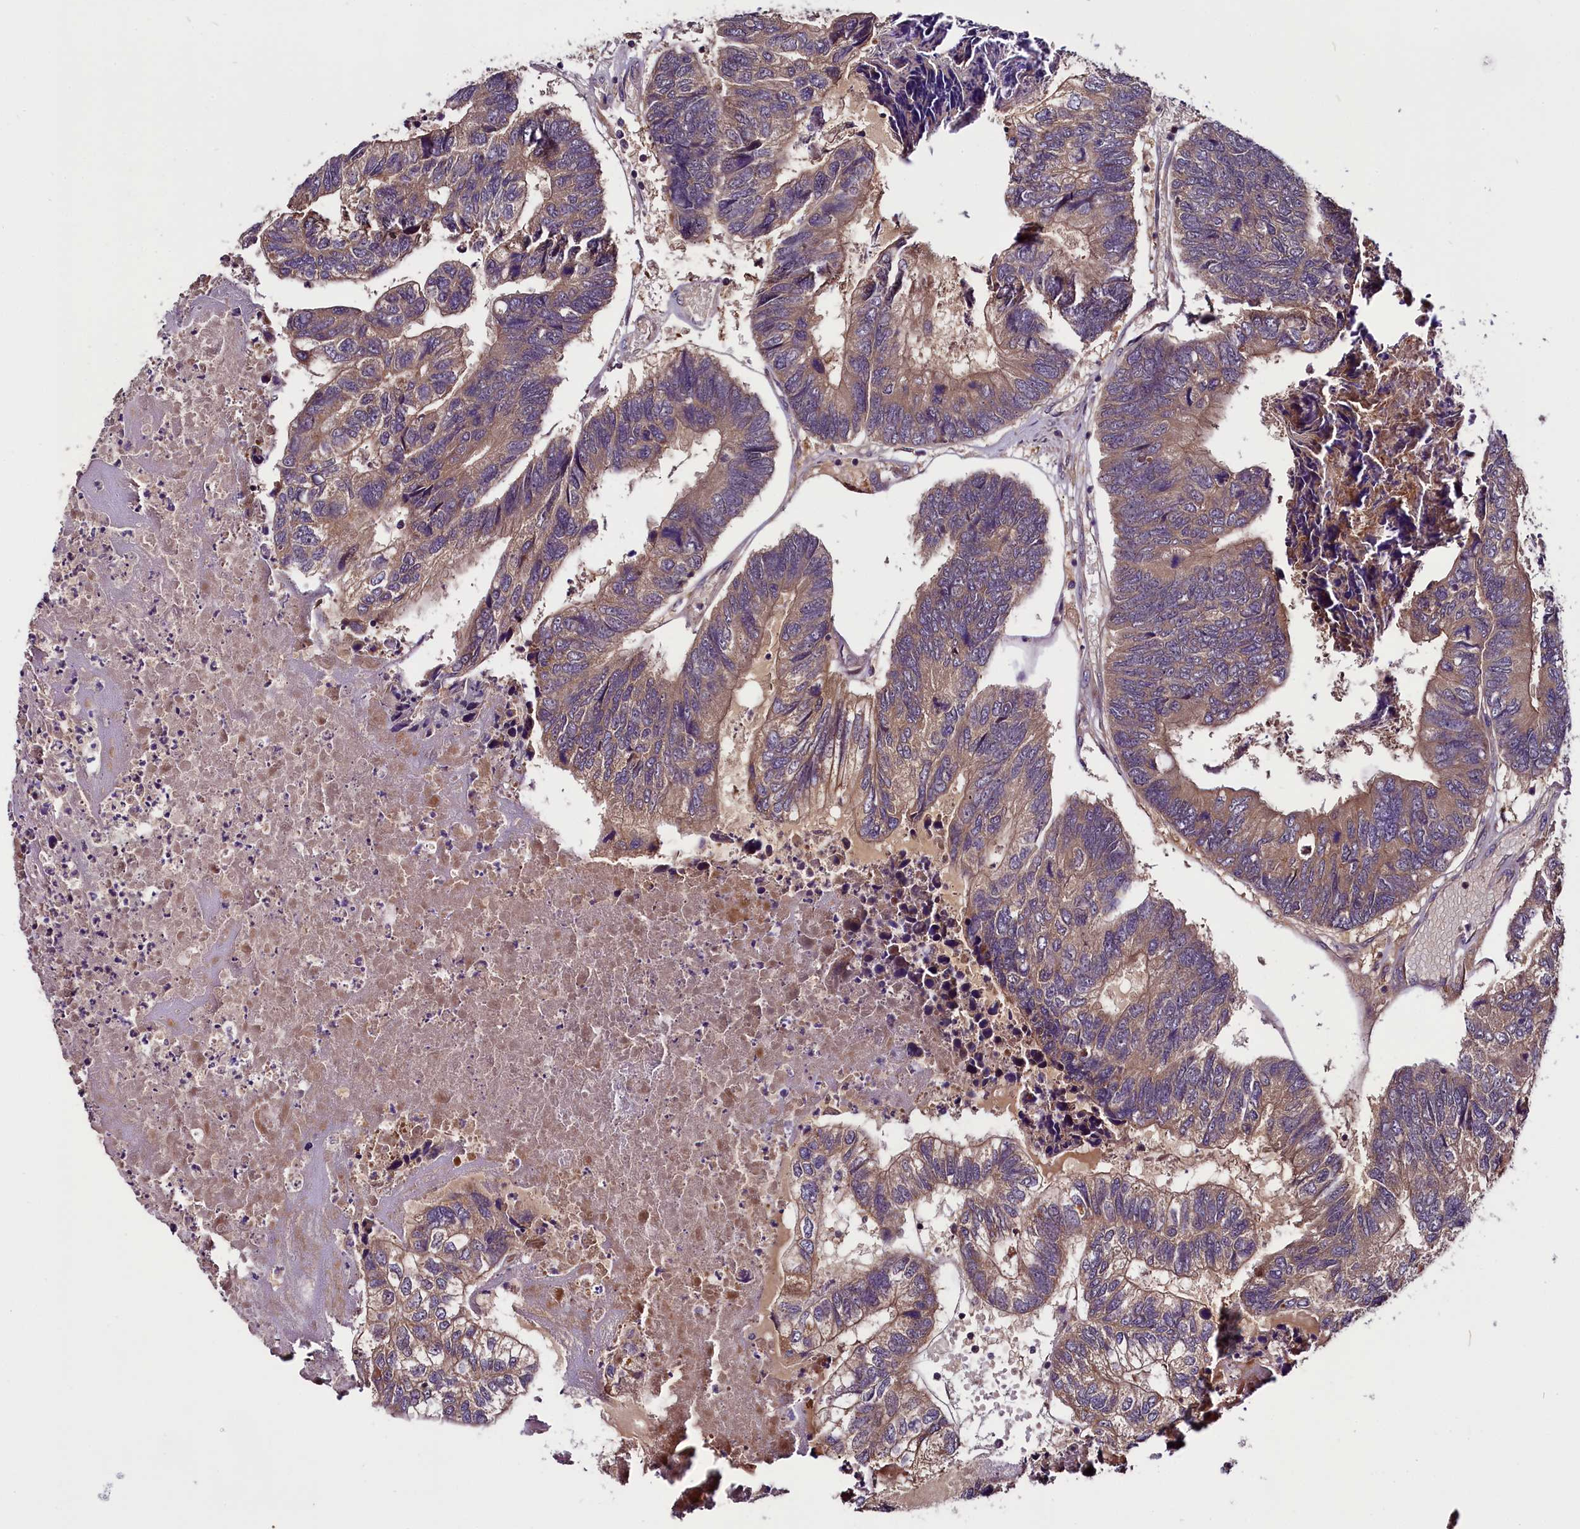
{"staining": {"intensity": "moderate", "quantity": ">75%", "location": "cytoplasmic/membranous"}, "tissue": "colorectal cancer", "cell_type": "Tumor cells", "image_type": "cancer", "snomed": [{"axis": "morphology", "description": "Adenocarcinoma, NOS"}, {"axis": "topography", "description": "Colon"}], "caption": "This is an image of immunohistochemistry staining of colorectal adenocarcinoma, which shows moderate positivity in the cytoplasmic/membranous of tumor cells.", "gene": "RPUSD2", "patient": {"sex": "female", "age": 67}}